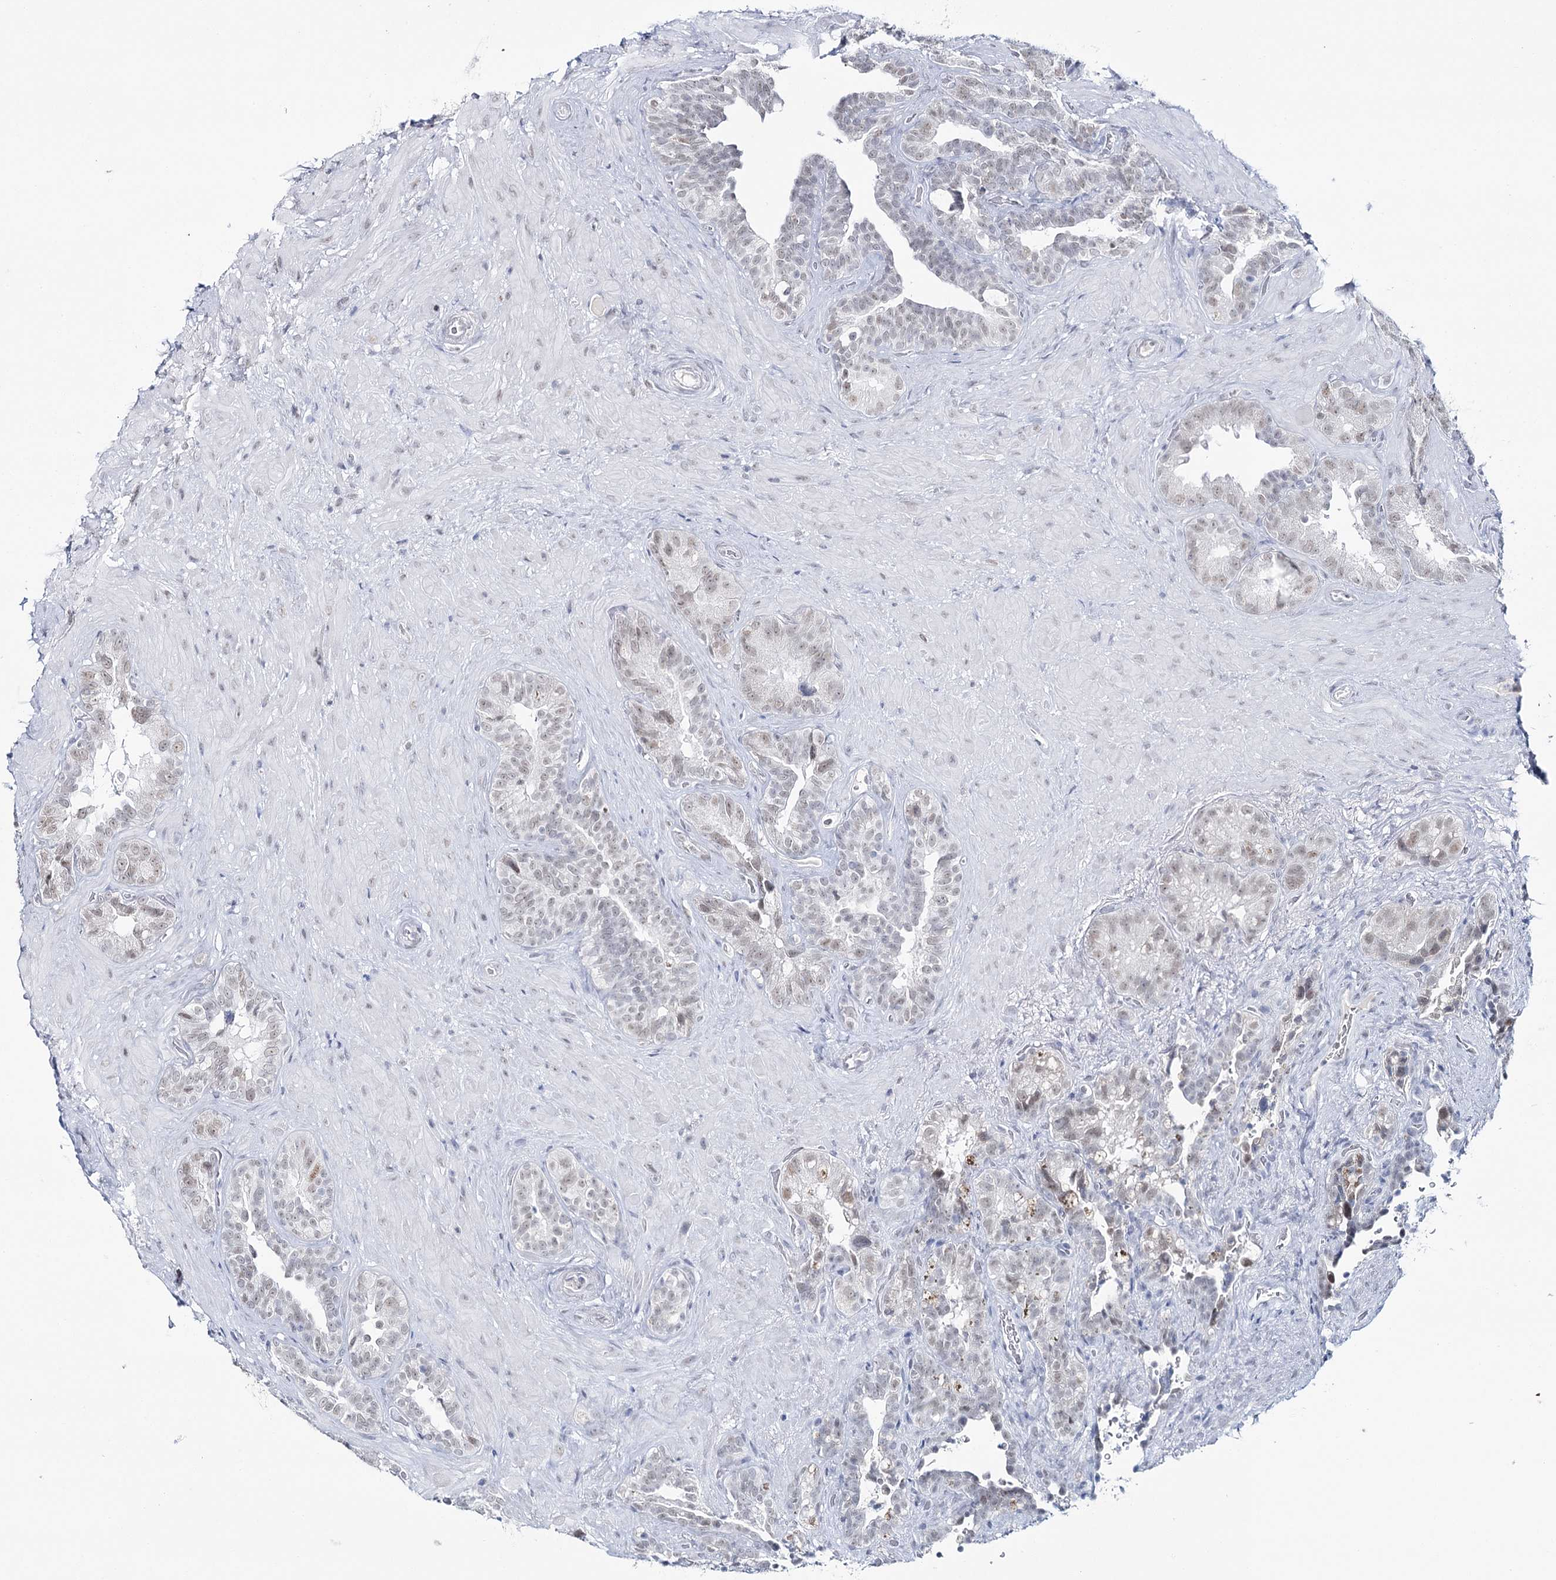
{"staining": {"intensity": "weak", "quantity": "25%-75%", "location": "nuclear"}, "tissue": "seminal vesicle", "cell_type": "Glandular cells", "image_type": "normal", "snomed": [{"axis": "morphology", "description": "Normal tissue, NOS"}, {"axis": "topography", "description": "Seminal veicle"}, {"axis": "topography", "description": "Peripheral nerve tissue"}], "caption": "Brown immunohistochemical staining in normal seminal vesicle displays weak nuclear positivity in approximately 25%-75% of glandular cells.", "gene": "ZC3H8", "patient": {"sex": "male", "age": 67}}